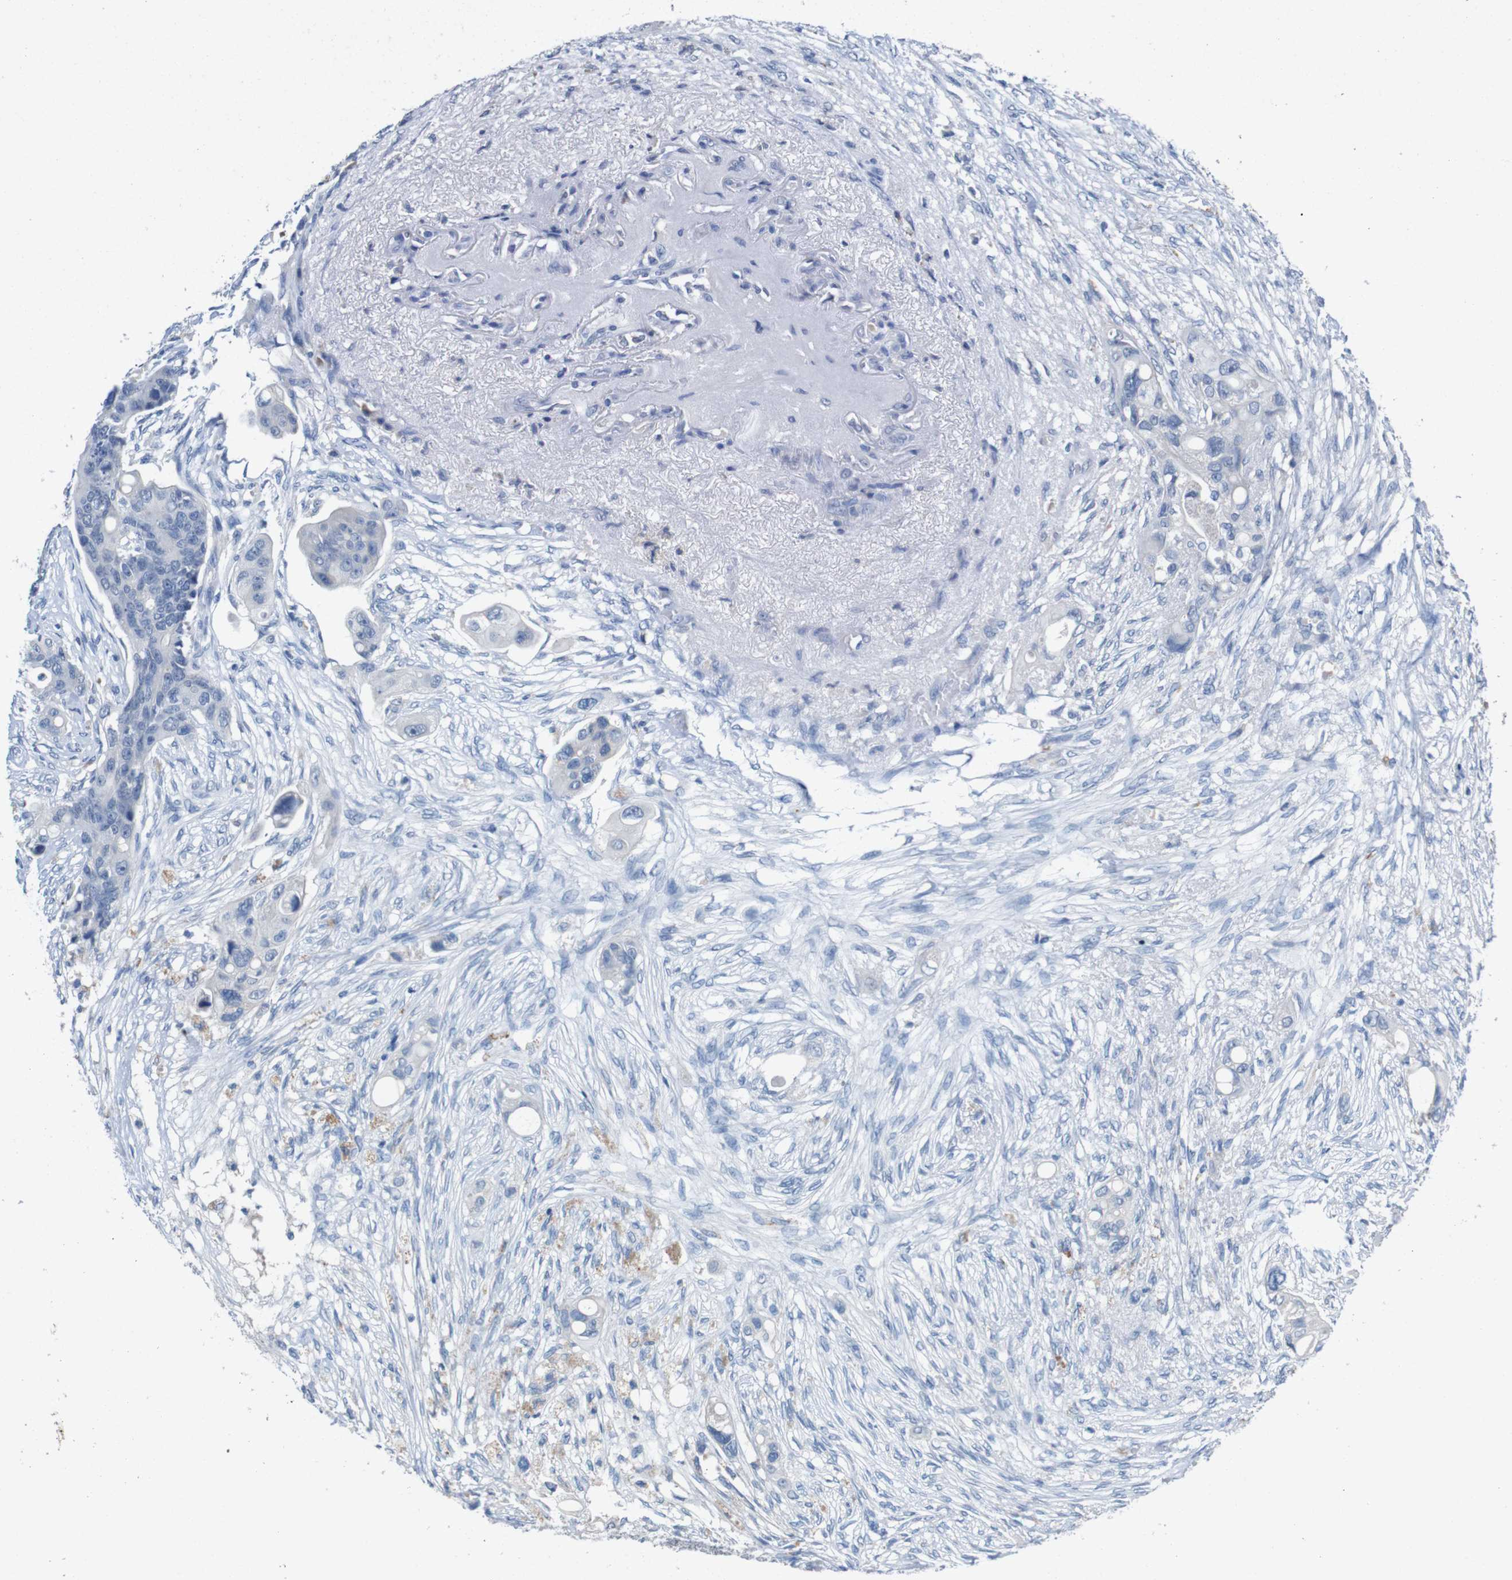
{"staining": {"intensity": "negative", "quantity": "none", "location": "none"}, "tissue": "colorectal cancer", "cell_type": "Tumor cells", "image_type": "cancer", "snomed": [{"axis": "morphology", "description": "Adenocarcinoma, NOS"}, {"axis": "topography", "description": "Colon"}], "caption": "The IHC histopathology image has no significant expression in tumor cells of colorectal adenocarcinoma tissue.", "gene": "SLC2A8", "patient": {"sex": "female", "age": 57}}